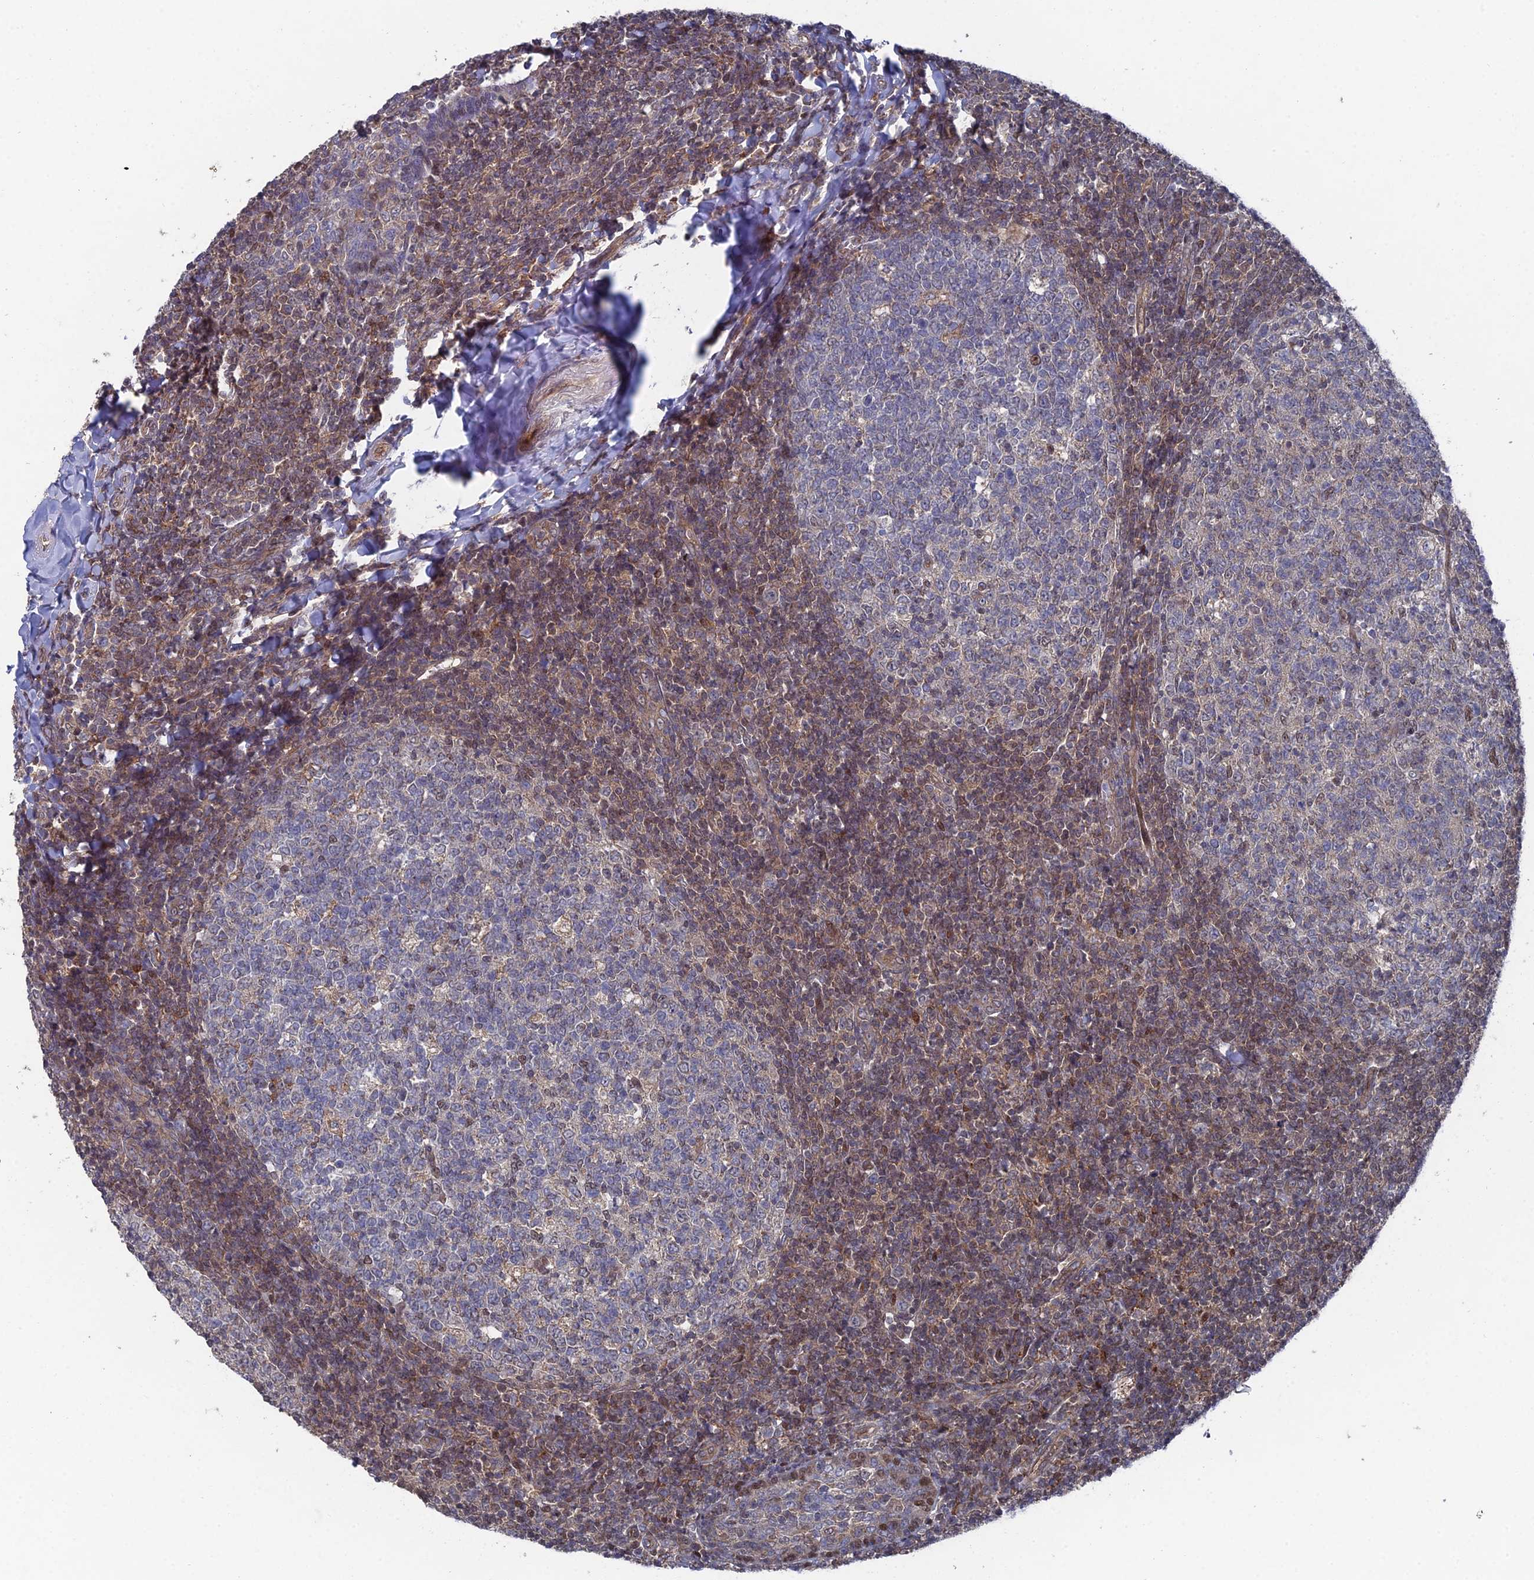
{"staining": {"intensity": "weak", "quantity": "<25%", "location": "nuclear"}, "tissue": "tonsil", "cell_type": "Germinal center cells", "image_type": "normal", "snomed": [{"axis": "morphology", "description": "Normal tissue, NOS"}, {"axis": "topography", "description": "Tonsil"}], "caption": "Immunohistochemistry (IHC) of normal tonsil reveals no staining in germinal center cells.", "gene": "UNC5D", "patient": {"sex": "female", "age": 19}}